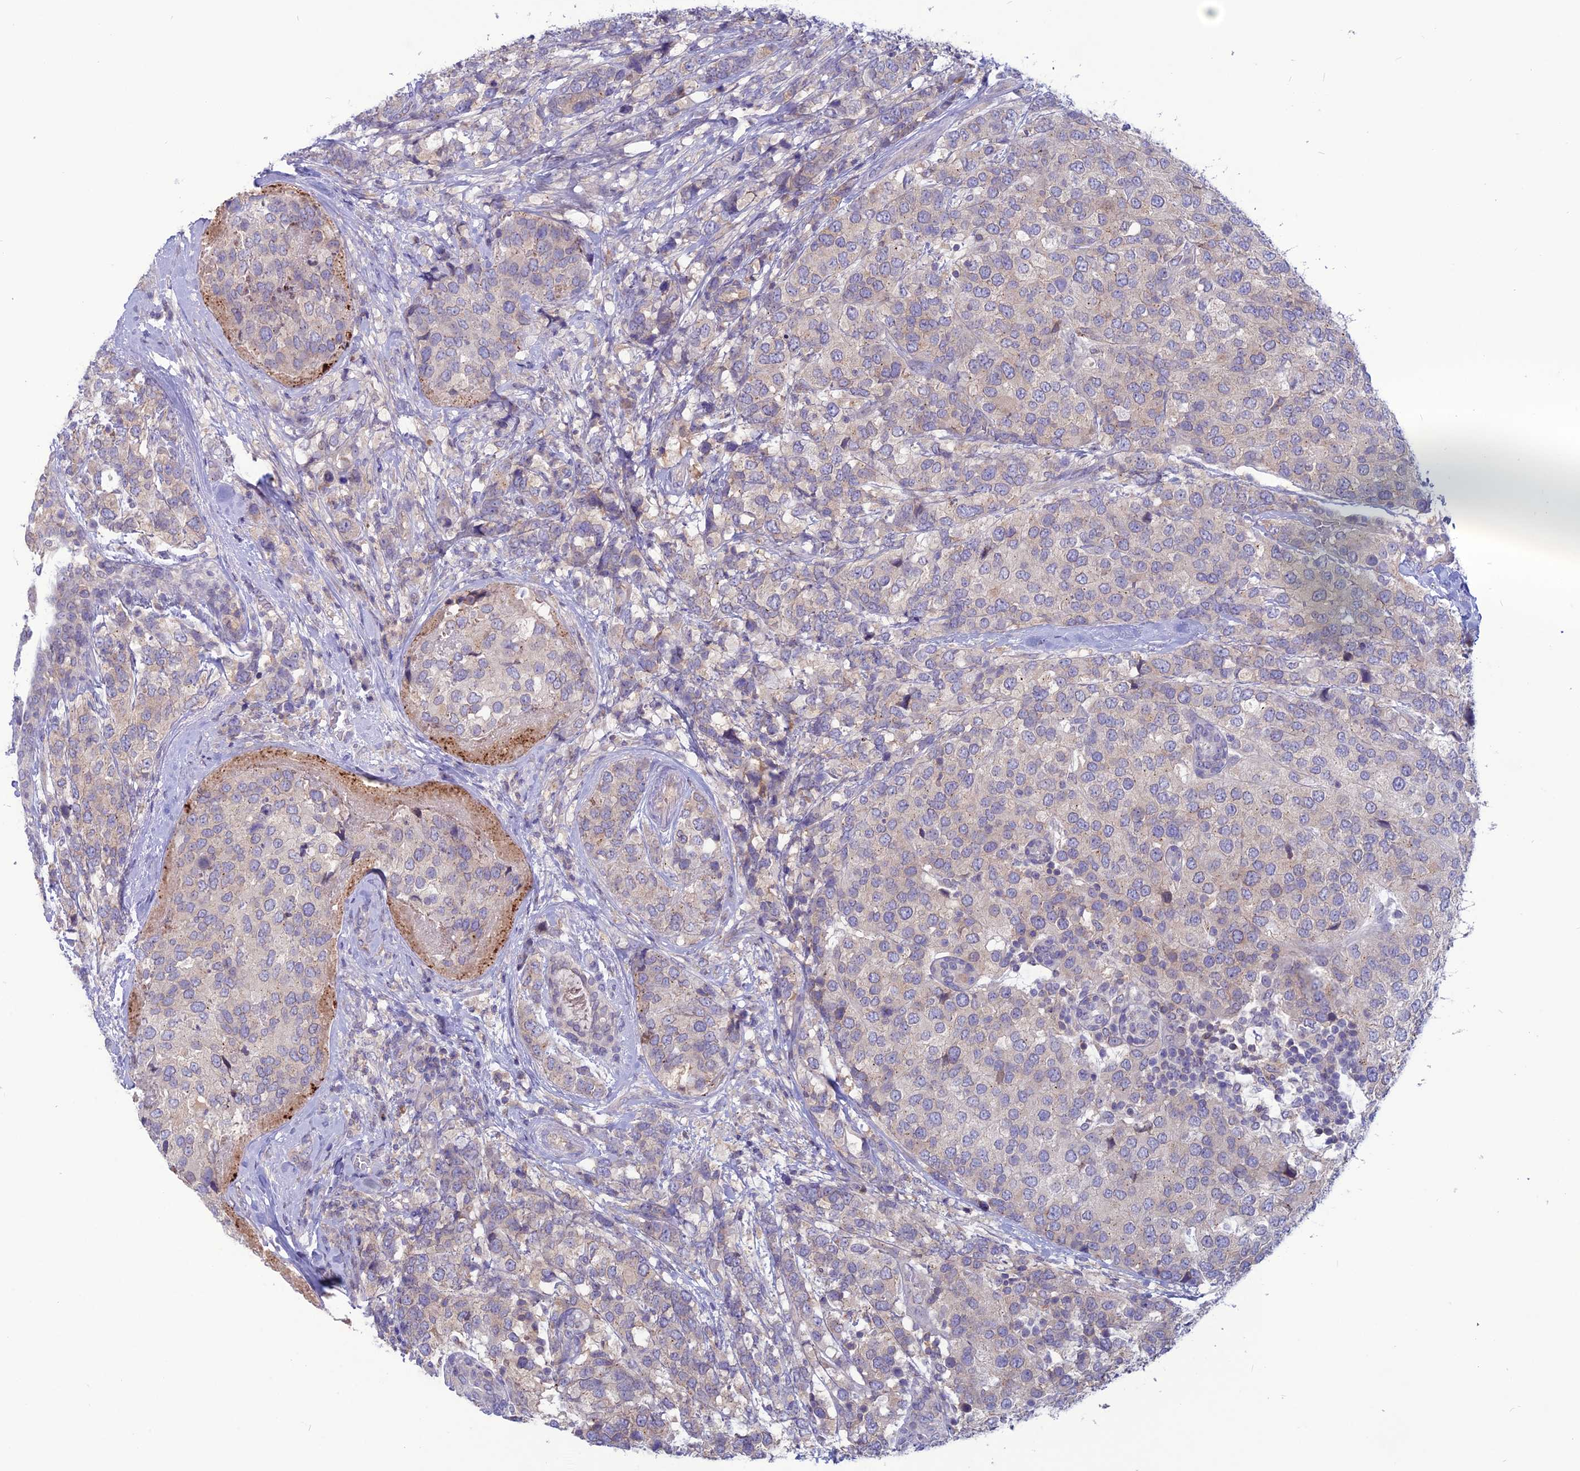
{"staining": {"intensity": "negative", "quantity": "none", "location": "none"}, "tissue": "breast cancer", "cell_type": "Tumor cells", "image_type": "cancer", "snomed": [{"axis": "morphology", "description": "Lobular carcinoma"}, {"axis": "topography", "description": "Breast"}], "caption": "This is a histopathology image of IHC staining of breast cancer, which shows no staining in tumor cells.", "gene": "WDR46", "patient": {"sex": "female", "age": 59}}